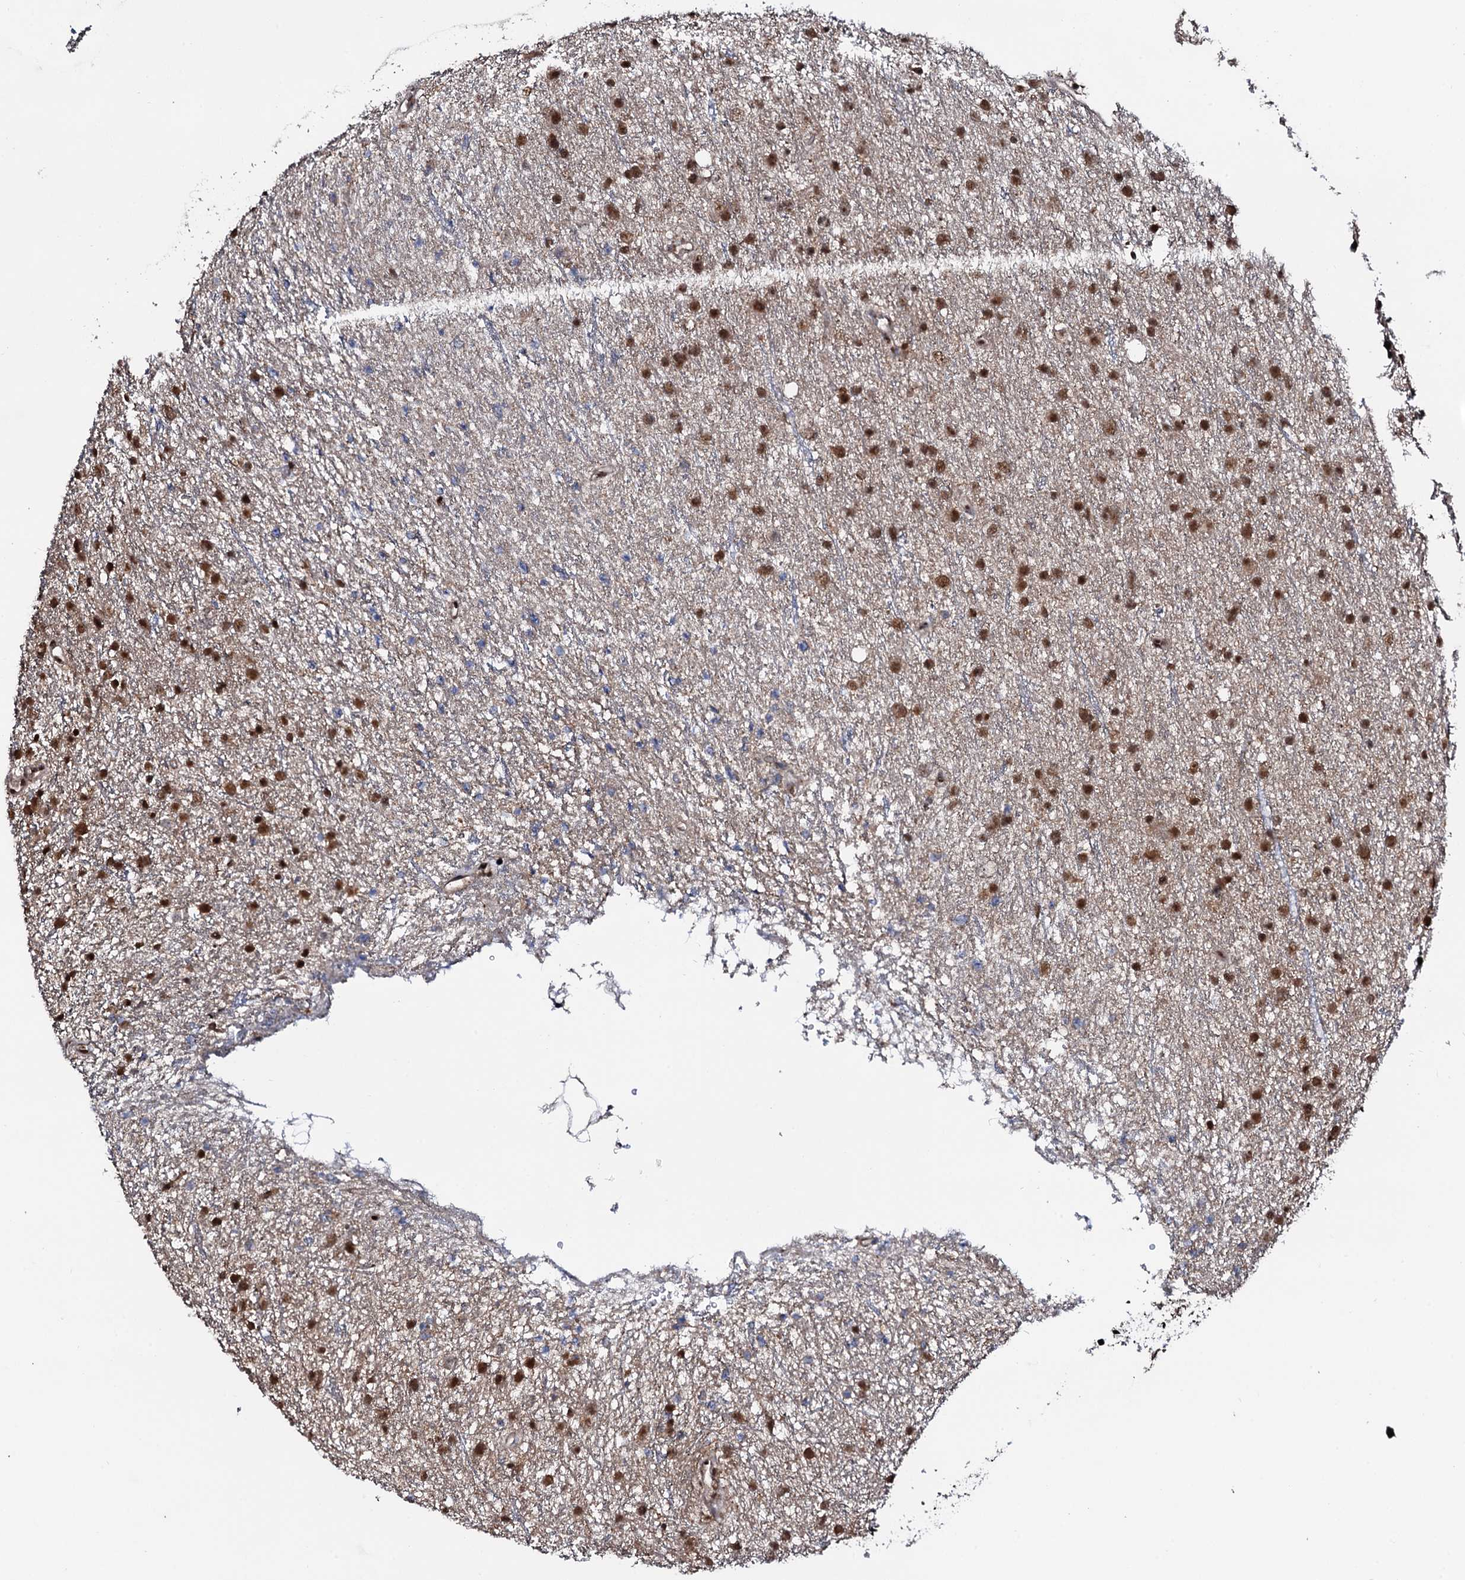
{"staining": {"intensity": "moderate", "quantity": ">75%", "location": "cytoplasmic/membranous,nuclear"}, "tissue": "glioma", "cell_type": "Tumor cells", "image_type": "cancer", "snomed": [{"axis": "morphology", "description": "Glioma, malignant, Low grade"}, {"axis": "topography", "description": "Cerebral cortex"}], "caption": "A brown stain shows moderate cytoplasmic/membranous and nuclear staining of a protein in human glioma tumor cells.", "gene": "COG6", "patient": {"sex": "female", "age": 39}}